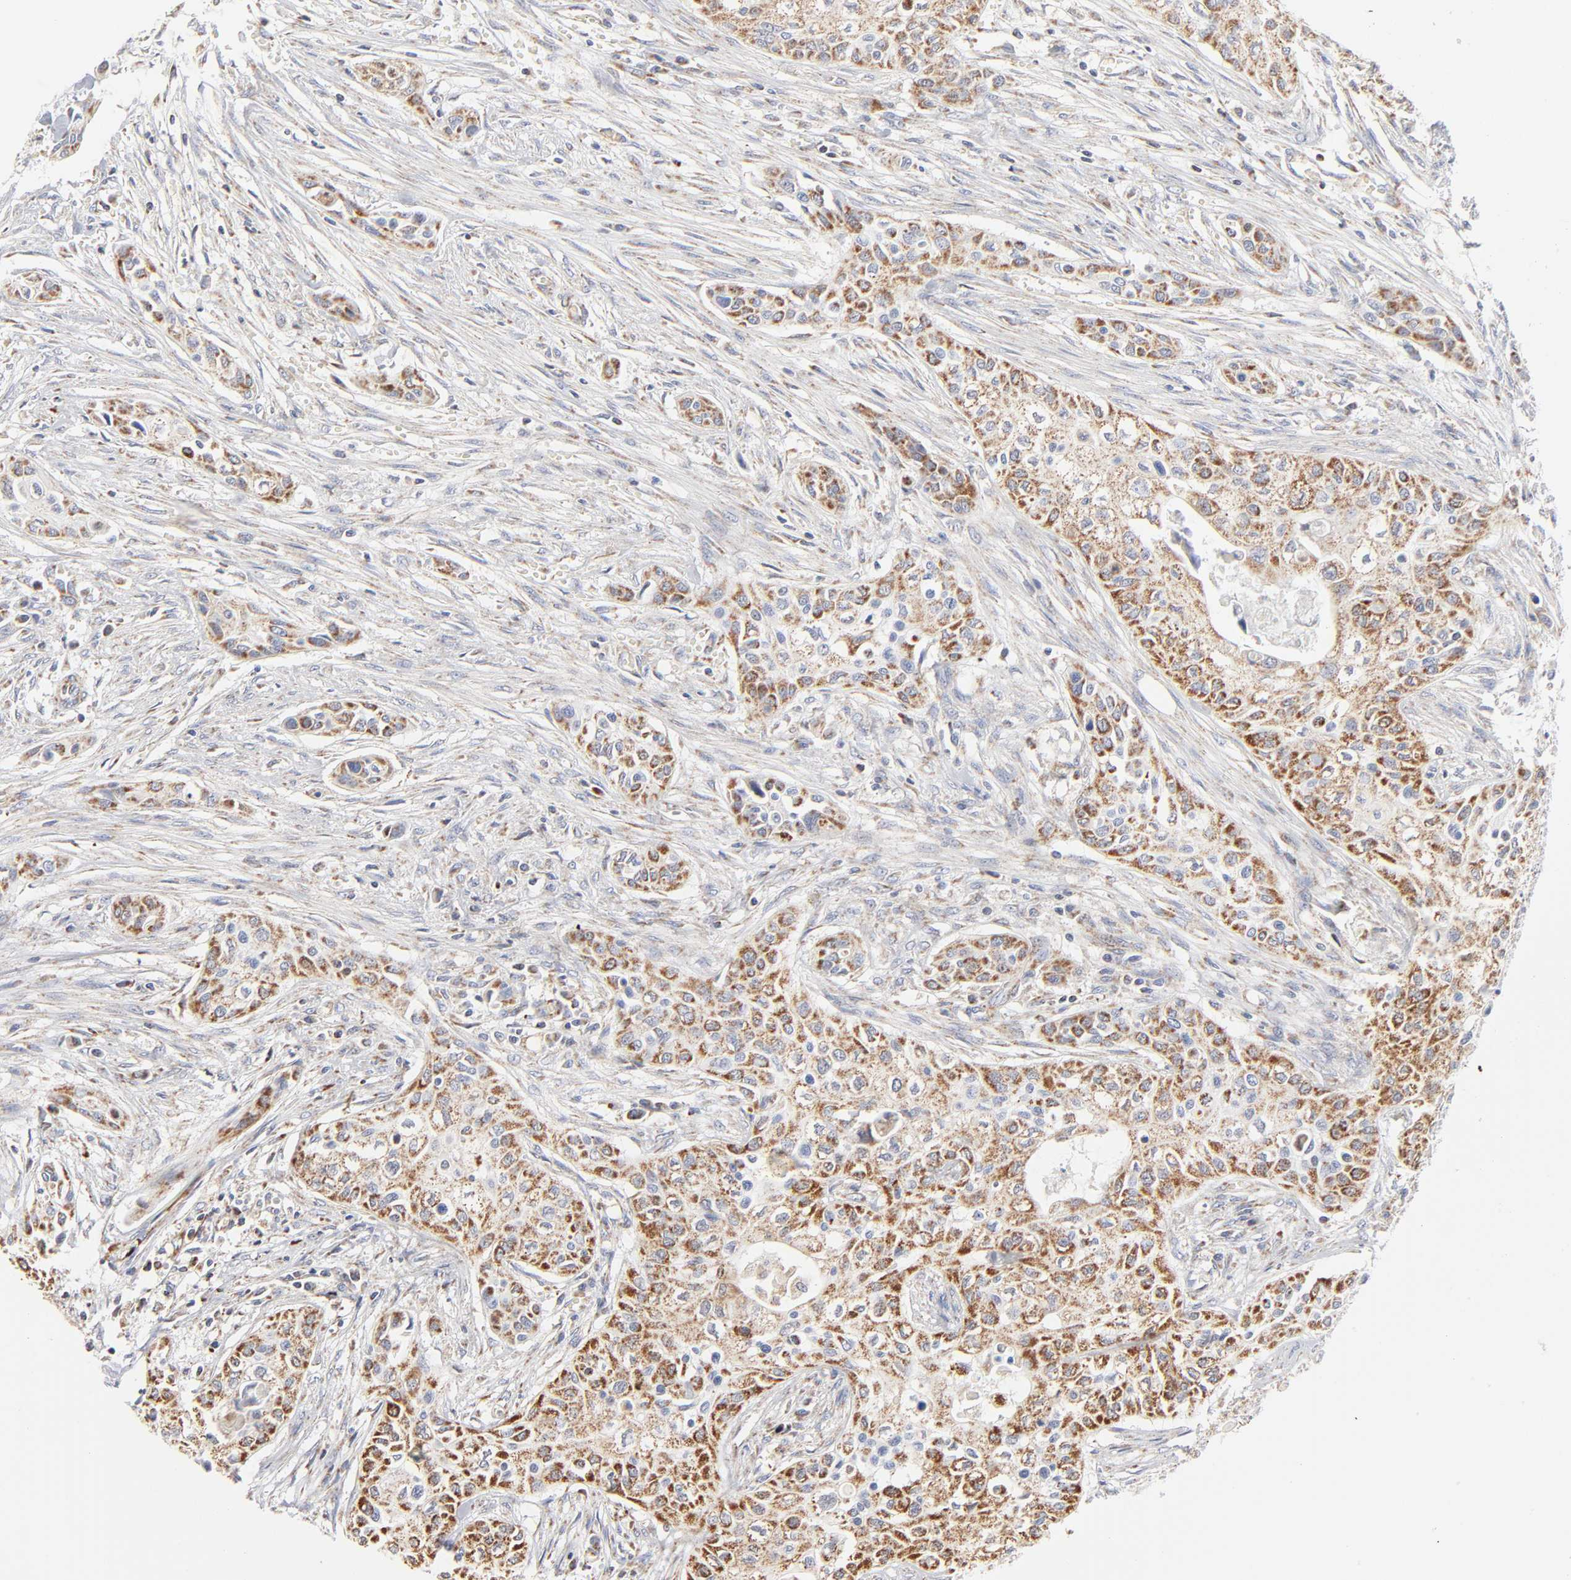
{"staining": {"intensity": "moderate", "quantity": ">75%", "location": "cytoplasmic/membranous"}, "tissue": "urothelial cancer", "cell_type": "Tumor cells", "image_type": "cancer", "snomed": [{"axis": "morphology", "description": "Urothelial carcinoma, High grade"}, {"axis": "topography", "description": "Urinary bladder"}], "caption": "This micrograph exhibits IHC staining of human urothelial carcinoma (high-grade), with medium moderate cytoplasmic/membranous staining in about >75% of tumor cells.", "gene": "MRPL58", "patient": {"sex": "male", "age": 74}}